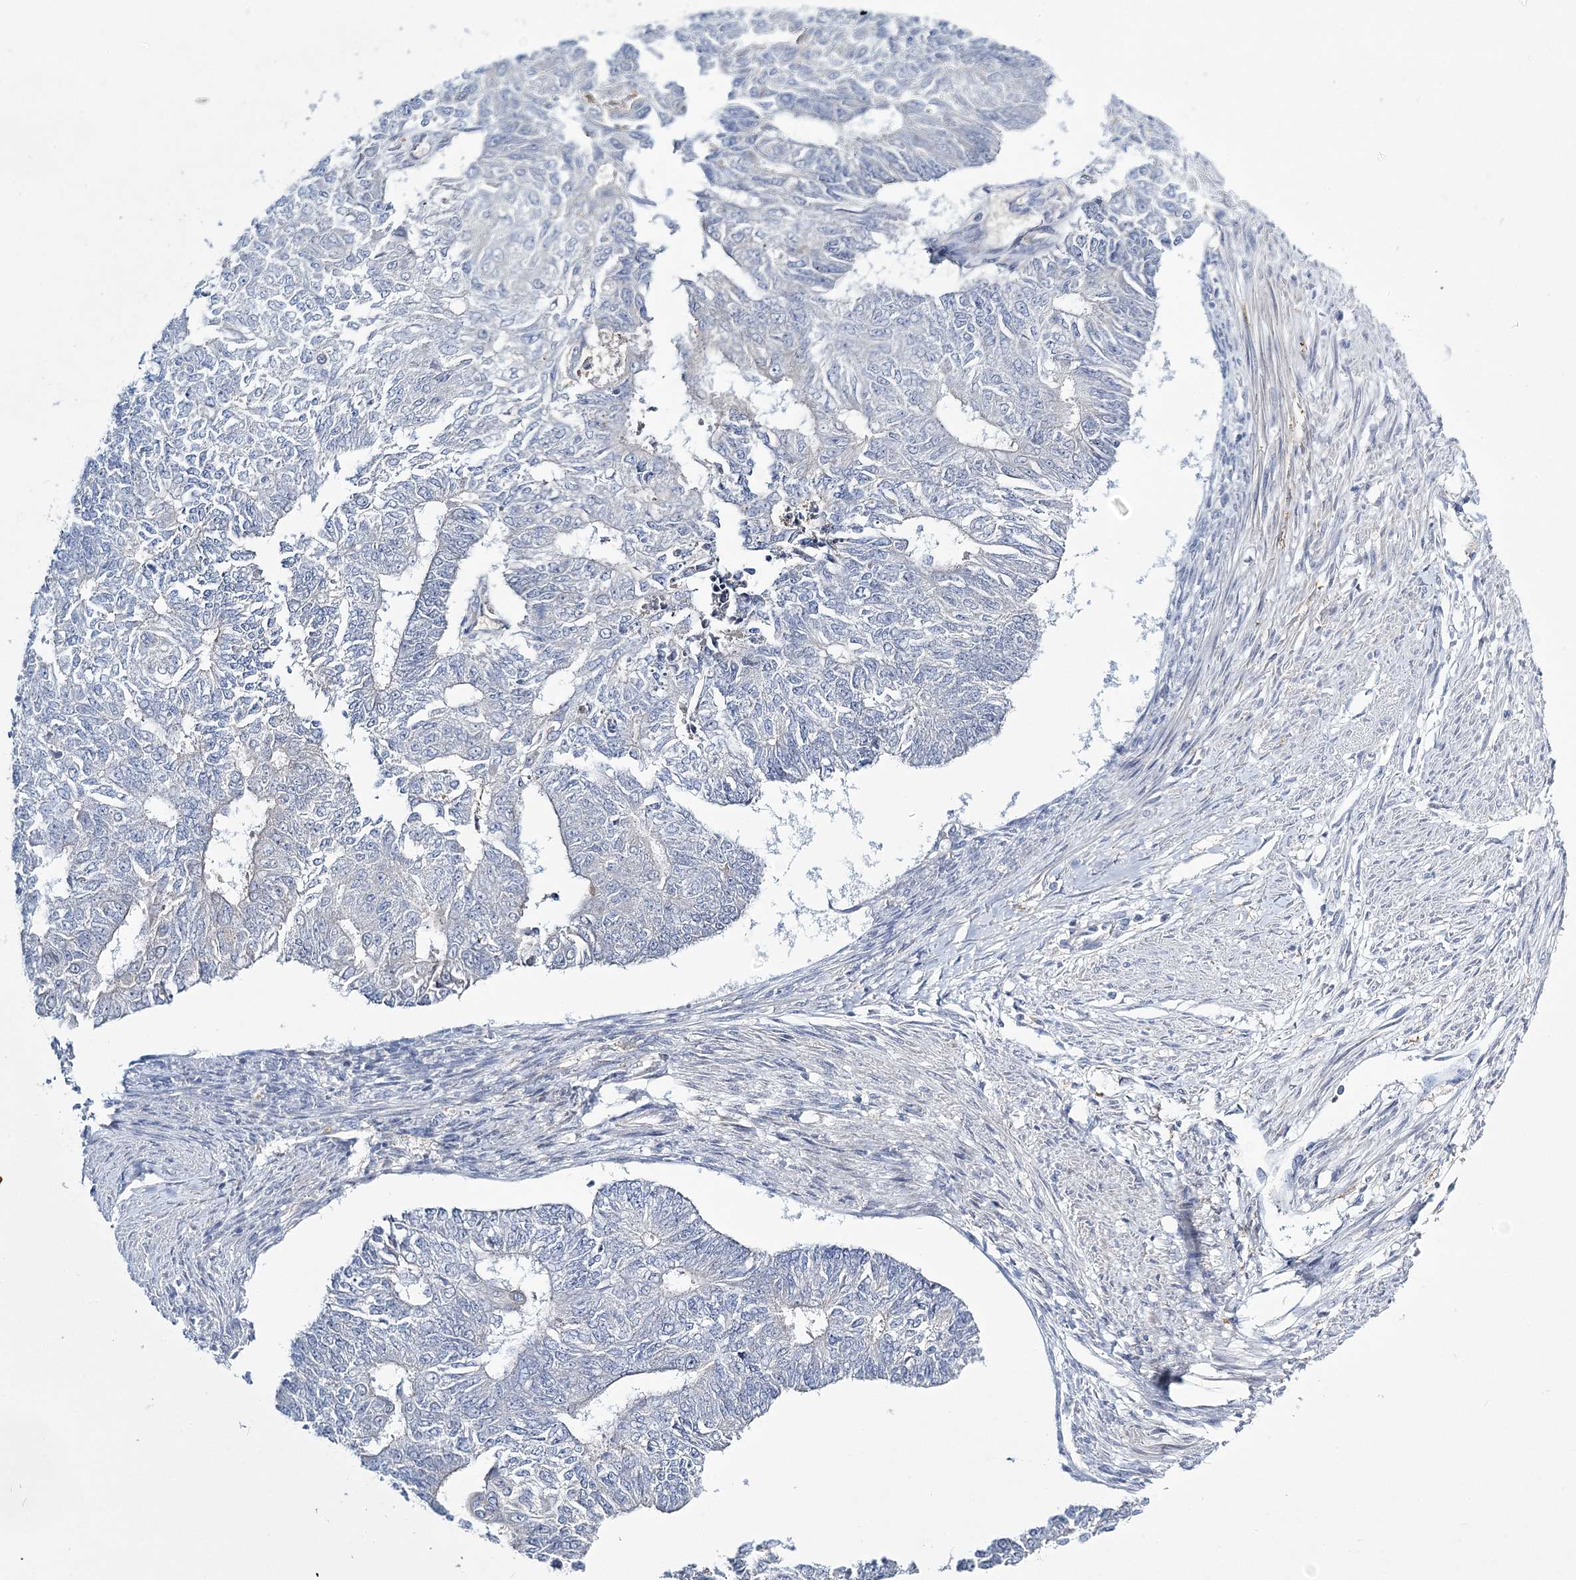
{"staining": {"intensity": "negative", "quantity": "none", "location": "none"}, "tissue": "endometrial cancer", "cell_type": "Tumor cells", "image_type": "cancer", "snomed": [{"axis": "morphology", "description": "Adenocarcinoma, NOS"}, {"axis": "topography", "description": "Endometrium"}], "caption": "High magnification brightfield microscopy of endometrial adenocarcinoma stained with DAB (brown) and counterstained with hematoxylin (blue): tumor cells show no significant positivity.", "gene": "ATP11B", "patient": {"sex": "female", "age": 32}}